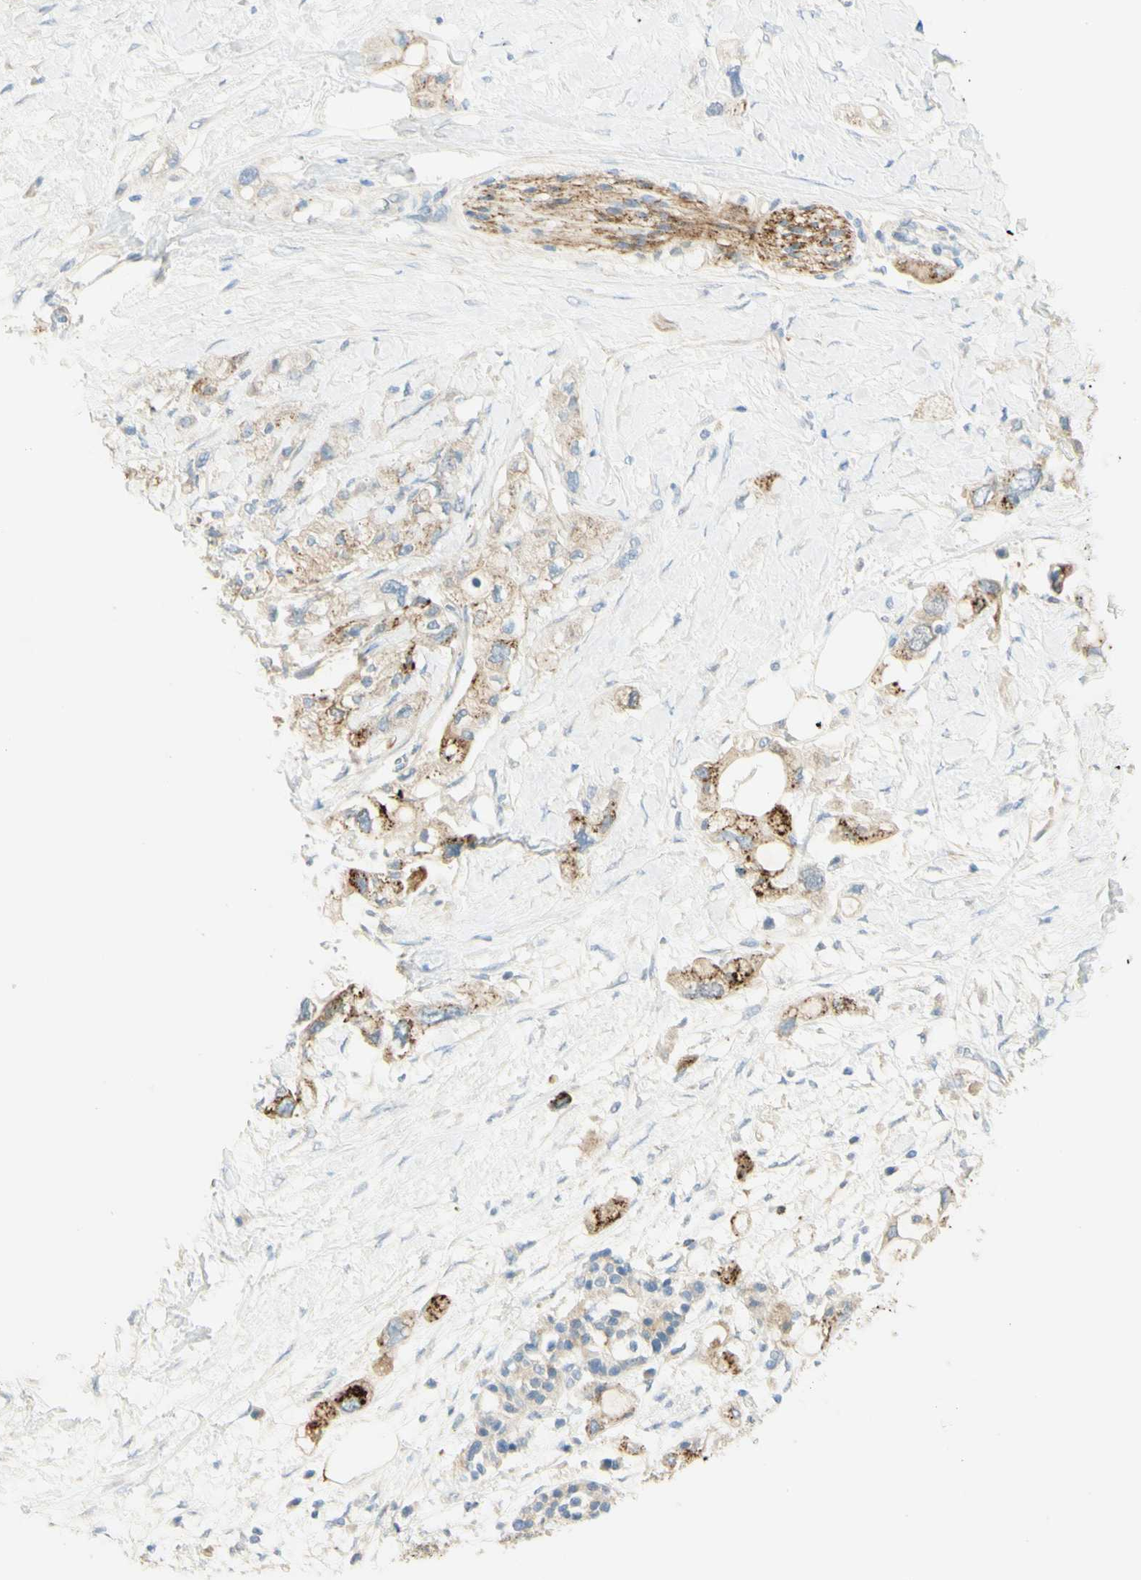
{"staining": {"intensity": "strong", "quantity": ">75%", "location": "cytoplasmic/membranous"}, "tissue": "pancreatic cancer", "cell_type": "Tumor cells", "image_type": "cancer", "snomed": [{"axis": "morphology", "description": "Adenocarcinoma, NOS"}, {"axis": "topography", "description": "Pancreas"}], "caption": "Protein expression analysis of pancreatic adenocarcinoma displays strong cytoplasmic/membranous positivity in approximately >75% of tumor cells.", "gene": "GCNT3", "patient": {"sex": "female", "age": 56}}